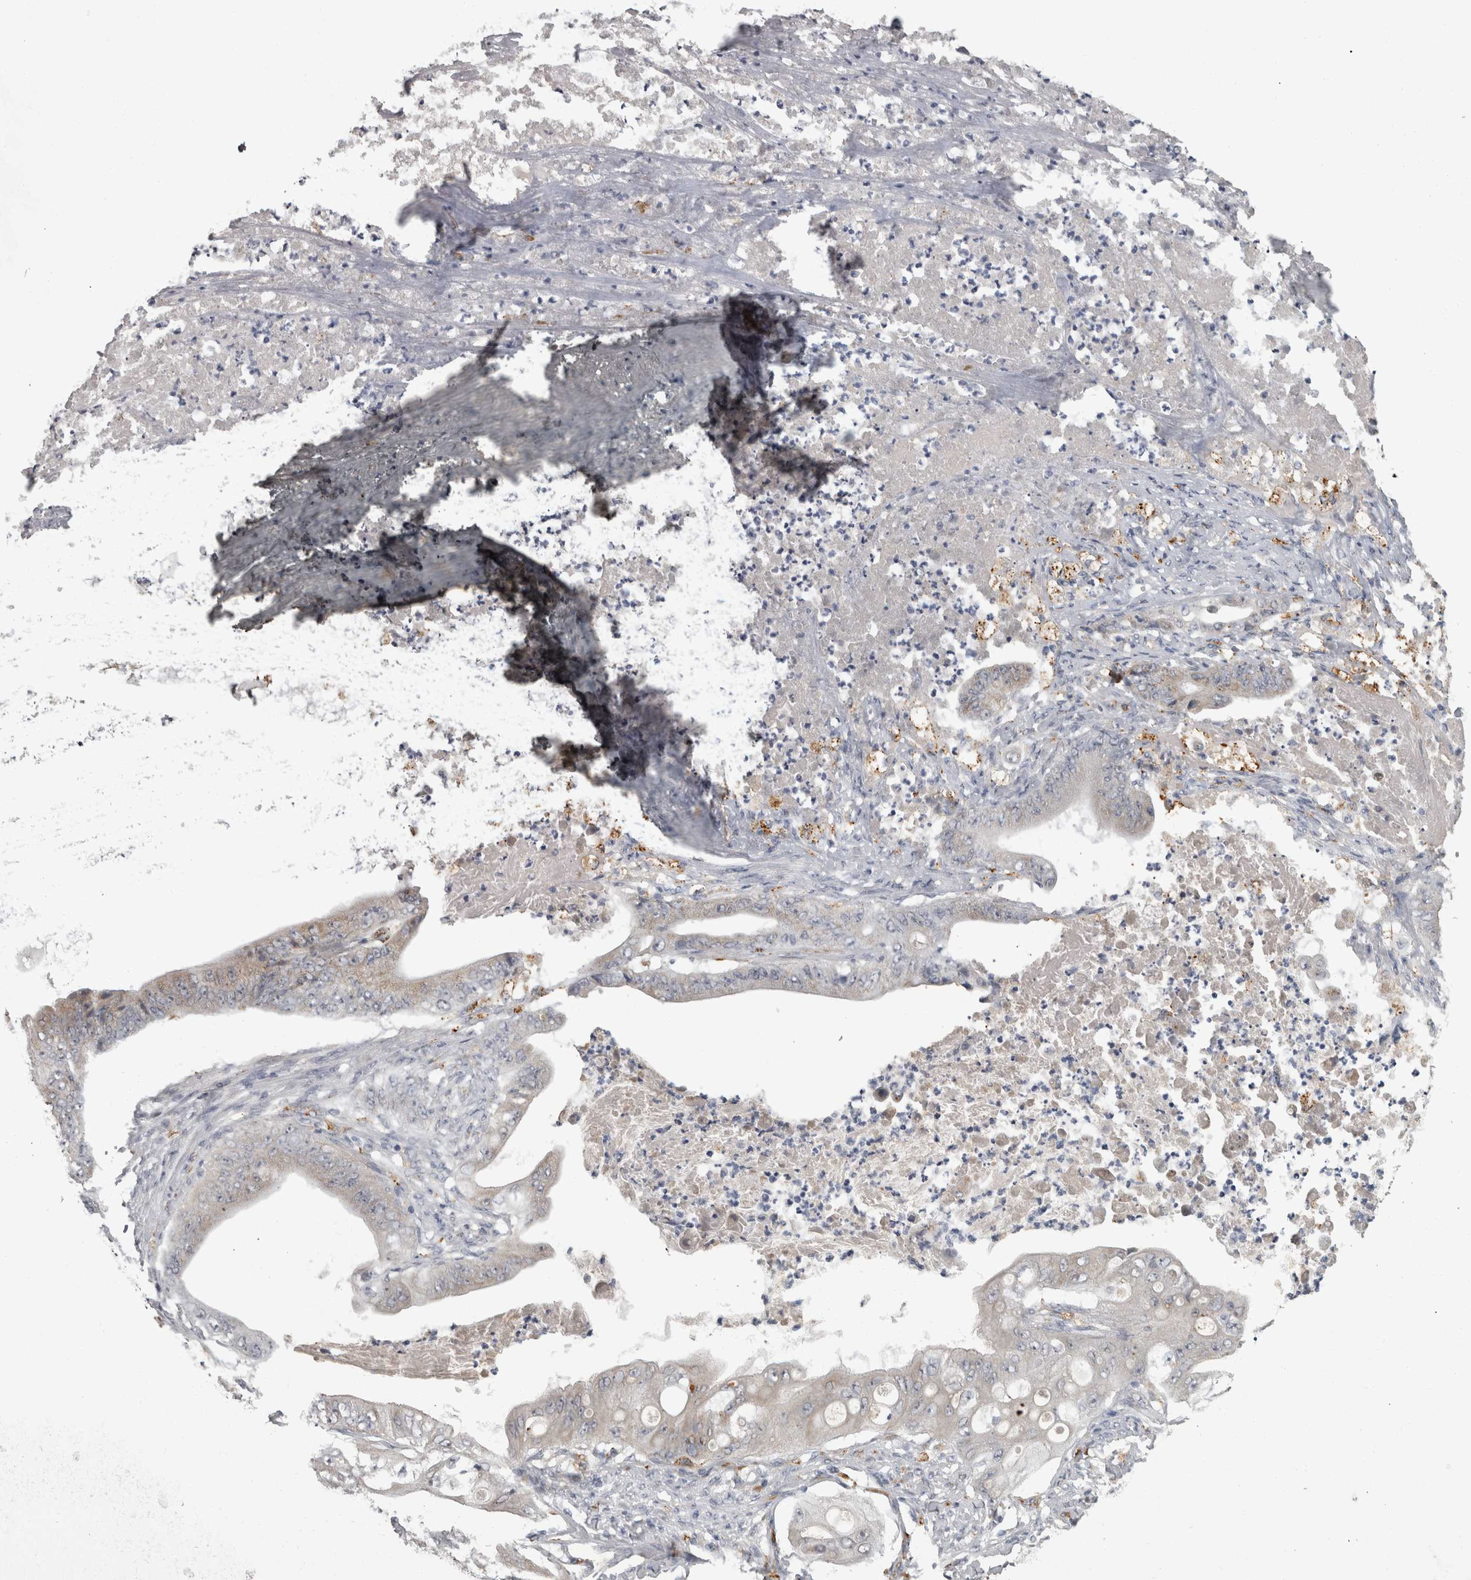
{"staining": {"intensity": "negative", "quantity": "none", "location": "none"}, "tissue": "stomach cancer", "cell_type": "Tumor cells", "image_type": "cancer", "snomed": [{"axis": "morphology", "description": "Adenocarcinoma, NOS"}, {"axis": "topography", "description": "Stomach"}], "caption": "Tumor cells show no significant positivity in adenocarcinoma (stomach).", "gene": "NAAA", "patient": {"sex": "female", "age": 73}}